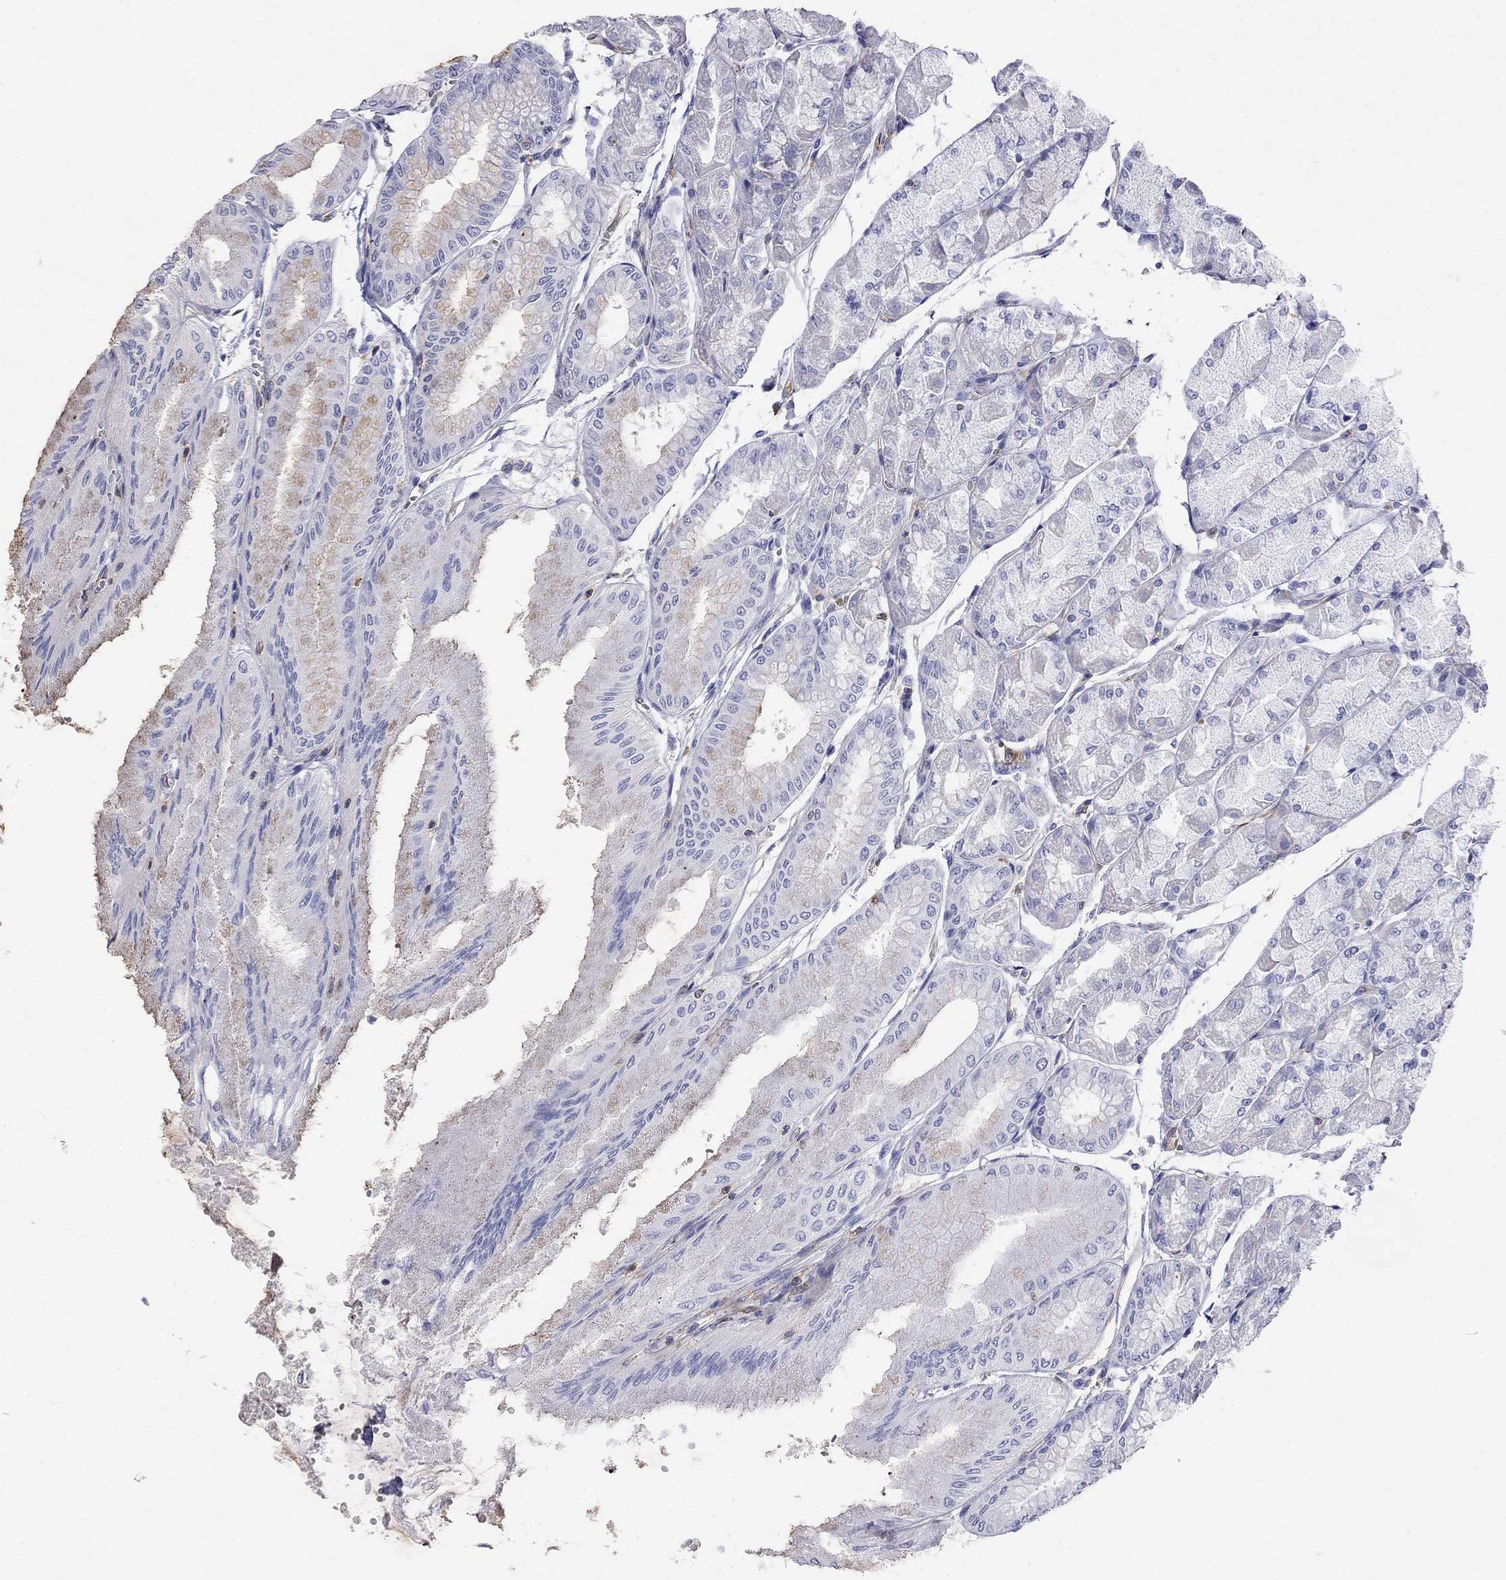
{"staining": {"intensity": "negative", "quantity": "none", "location": "none"}, "tissue": "stomach", "cell_type": "Glandular cells", "image_type": "normal", "snomed": [{"axis": "morphology", "description": "Normal tissue, NOS"}, {"axis": "topography", "description": "Stomach, upper"}], "caption": "Immunohistochemistry (IHC) image of benign stomach: stomach stained with DAB (3,3'-diaminobenzidine) shows no significant protein staining in glandular cells.", "gene": "ABI3", "patient": {"sex": "male", "age": 60}}